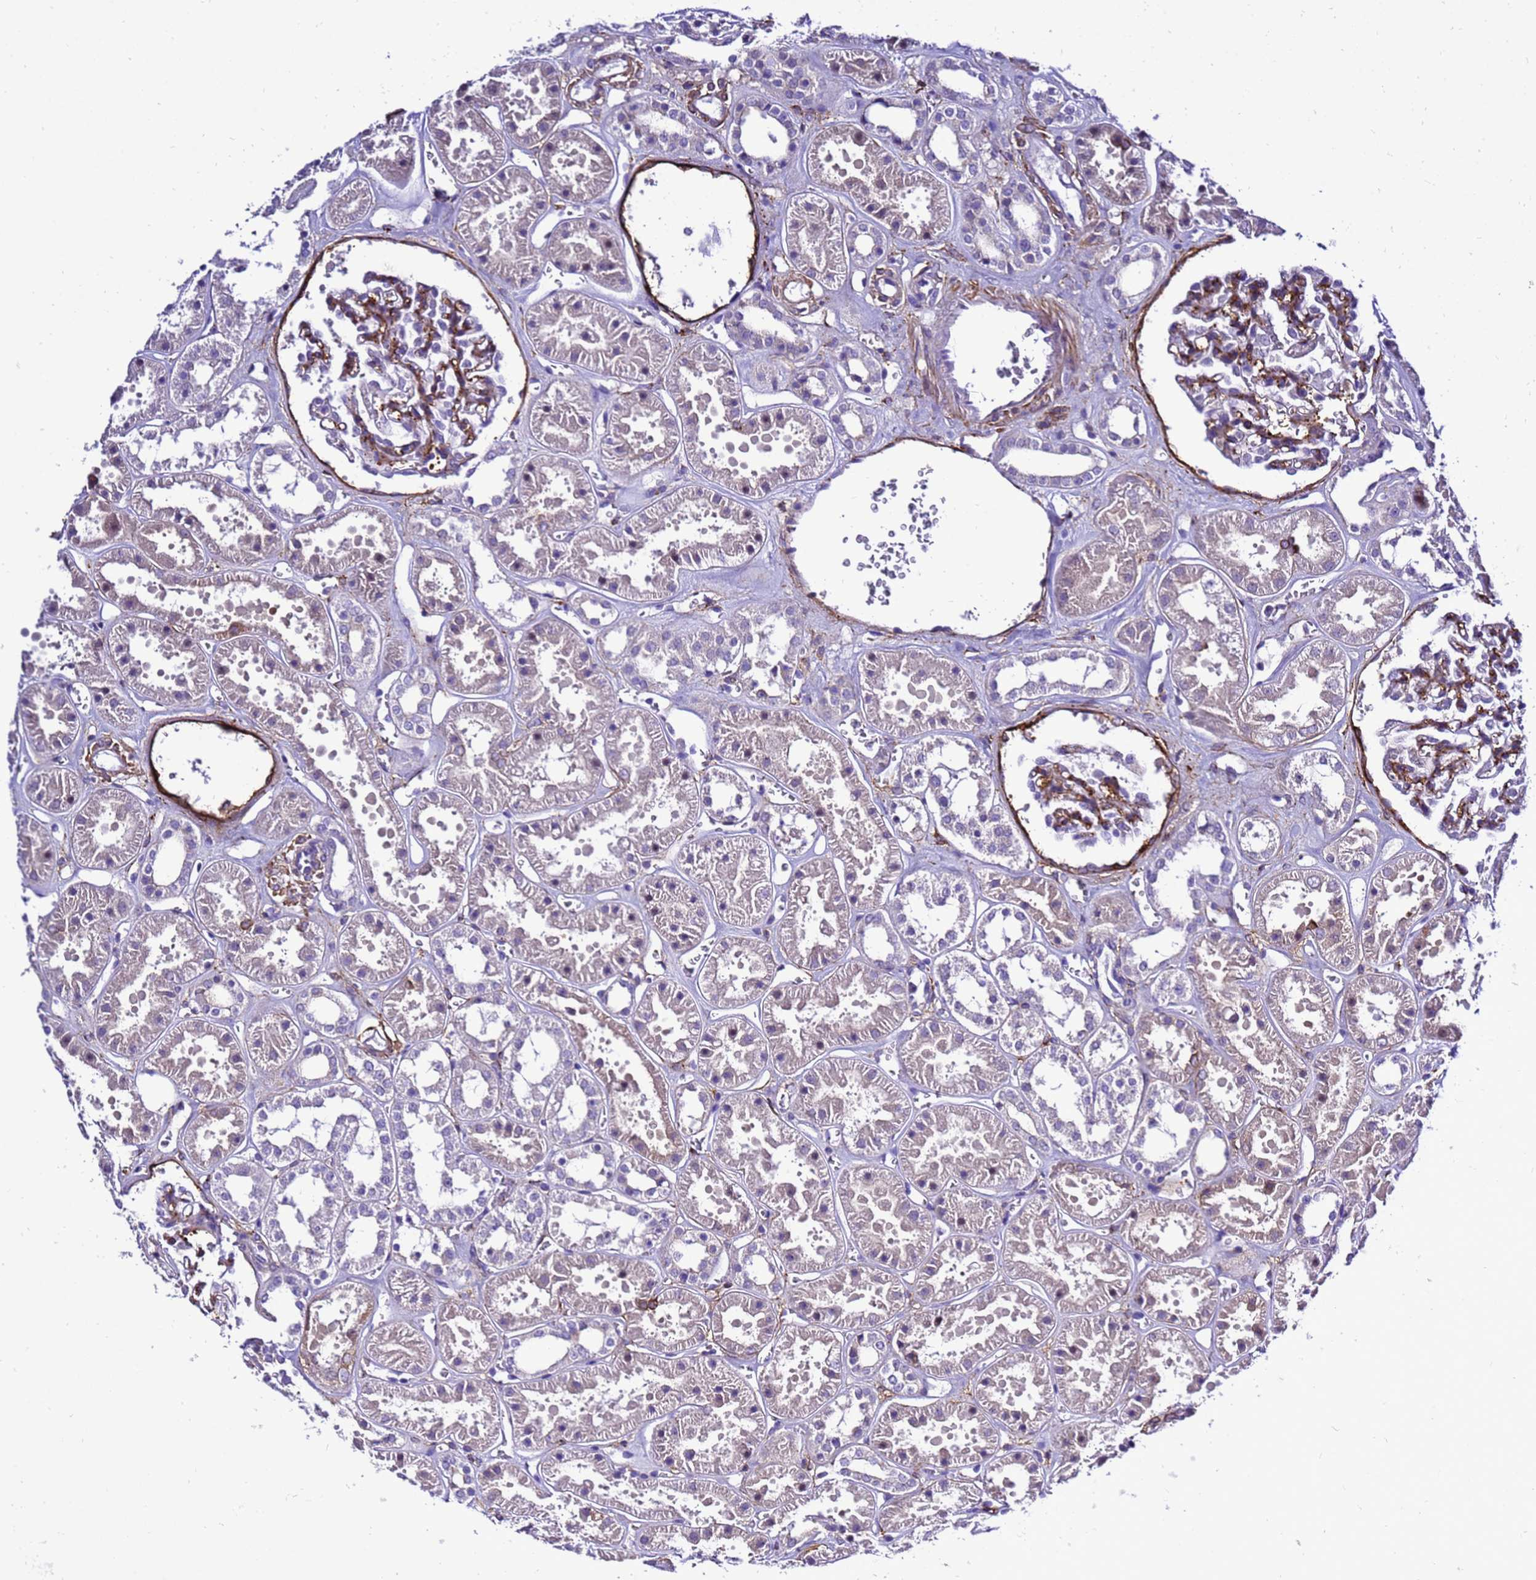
{"staining": {"intensity": "moderate", "quantity": "<25%", "location": "cytoplasmic/membranous"}, "tissue": "kidney", "cell_type": "Cells in glomeruli", "image_type": "normal", "snomed": [{"axis": "morphology", "description": "Normal tissue, NOS"}, {"axis": "topography", "description": "Kidney"}], "caption": "Immunohistochemistry (IHC) staining of benign kidney, which displays low levels of moderate cytoplasmic/membranous expression in about <25% of cells in glomeruli indicating moderate cytoplasmic/membranous protein staining. The staining was performed using DAB (3,3'-diaminobenzidine) (brown) for protein detection and nuclei were counterstained in hematoxylin (blue).", "gene": "GZF1", "patient": {"sex": "female", "age": 41}}